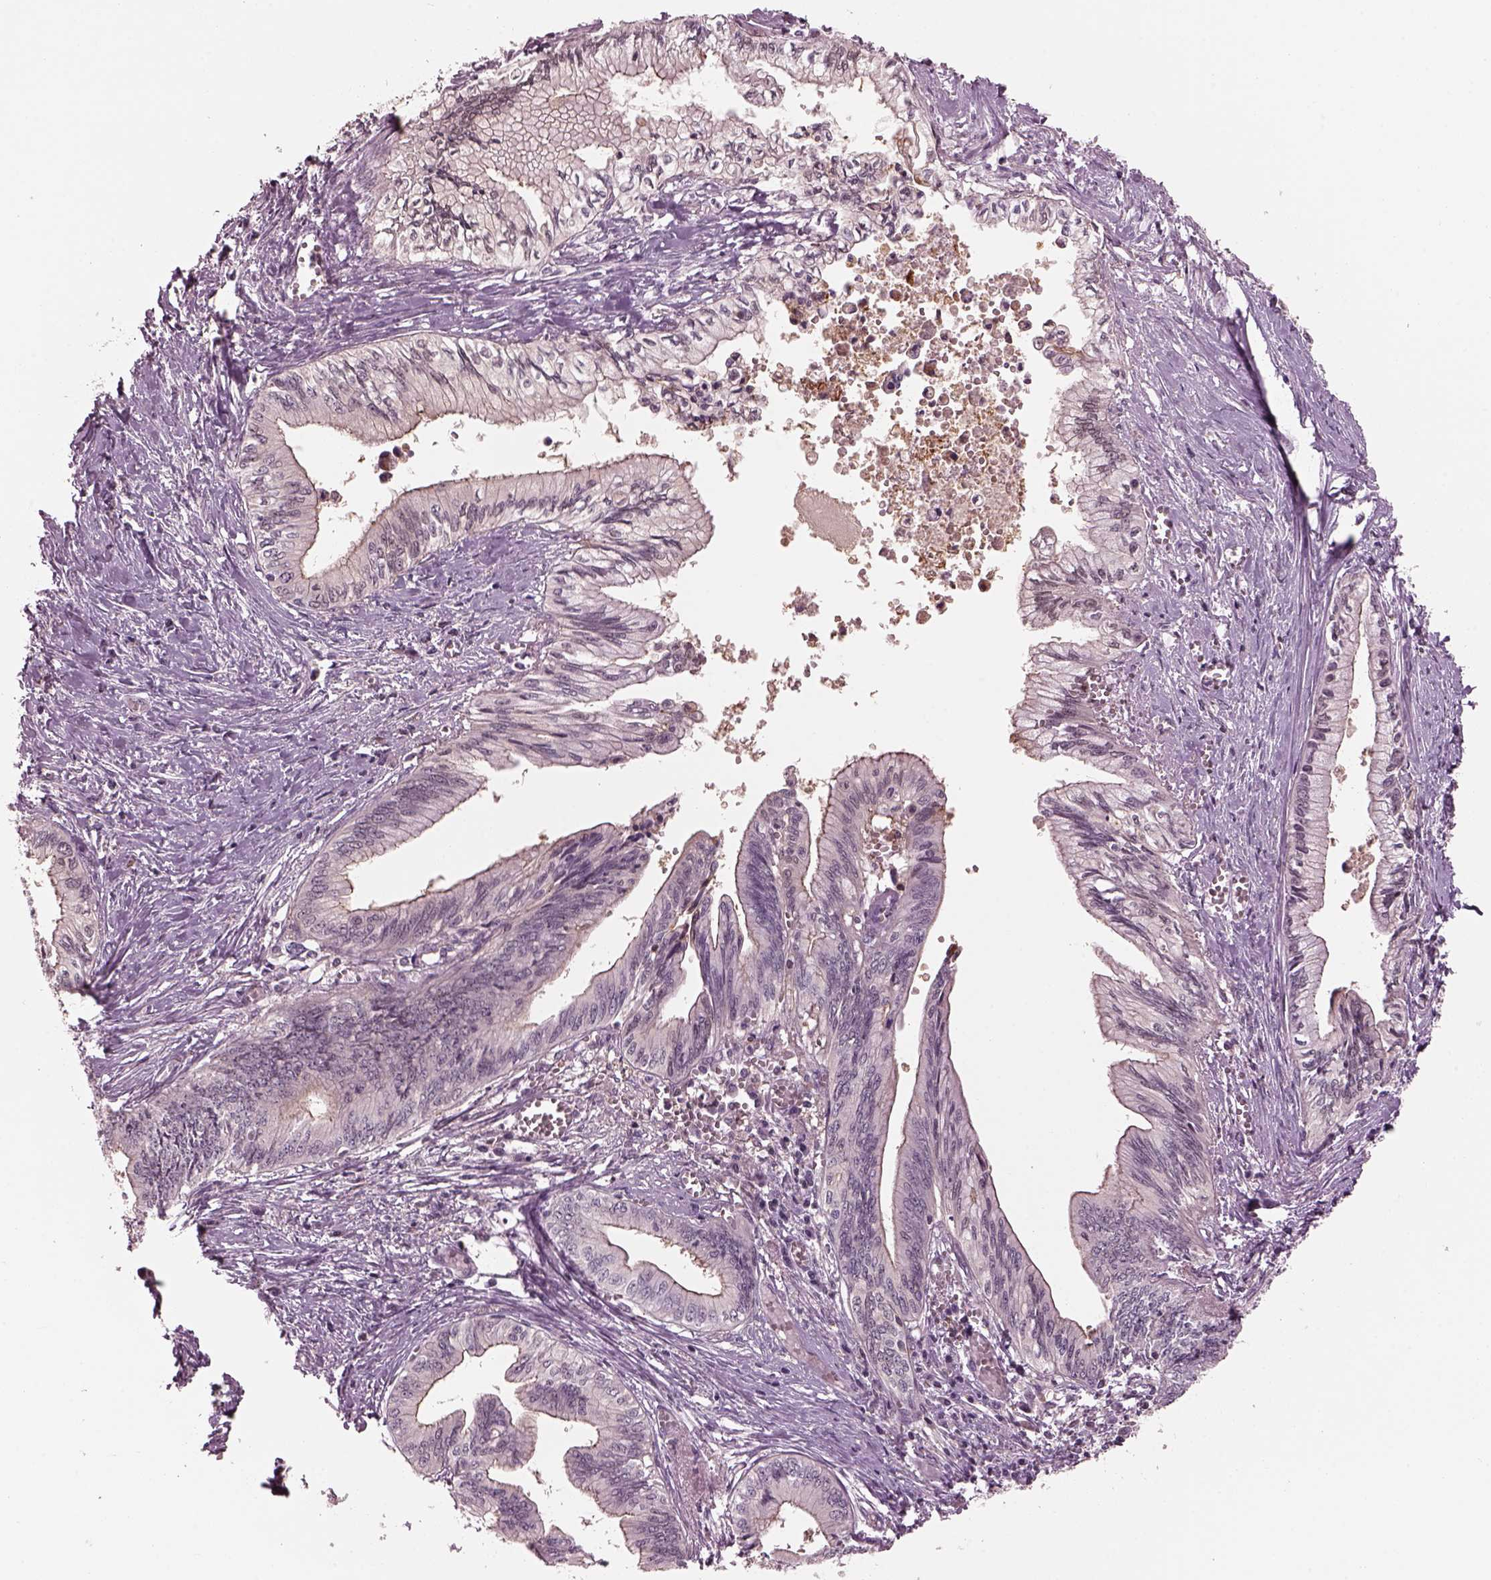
{"staining": {"intensity": "weak", "quantity": "<25%", "location": "cytoplasmic/membranous"}, "tissue": "pancreatic cancer", "cell_type": "Tumor cells", "image_type": "cancer", "snomed": [{"axis": "morphology", "description": "Adenocarcinoma, NOS"}, {"axis": "topography", "description": "Pancreas"}], "caption": "IHC photomicrograph of neoplastic tissue: human pancreatic adenocarcinoma stained with DAB displays no significant protein positivity in tumor cells.", "gene": "SRI", "patient": {"sex": "female", "age": 61}}